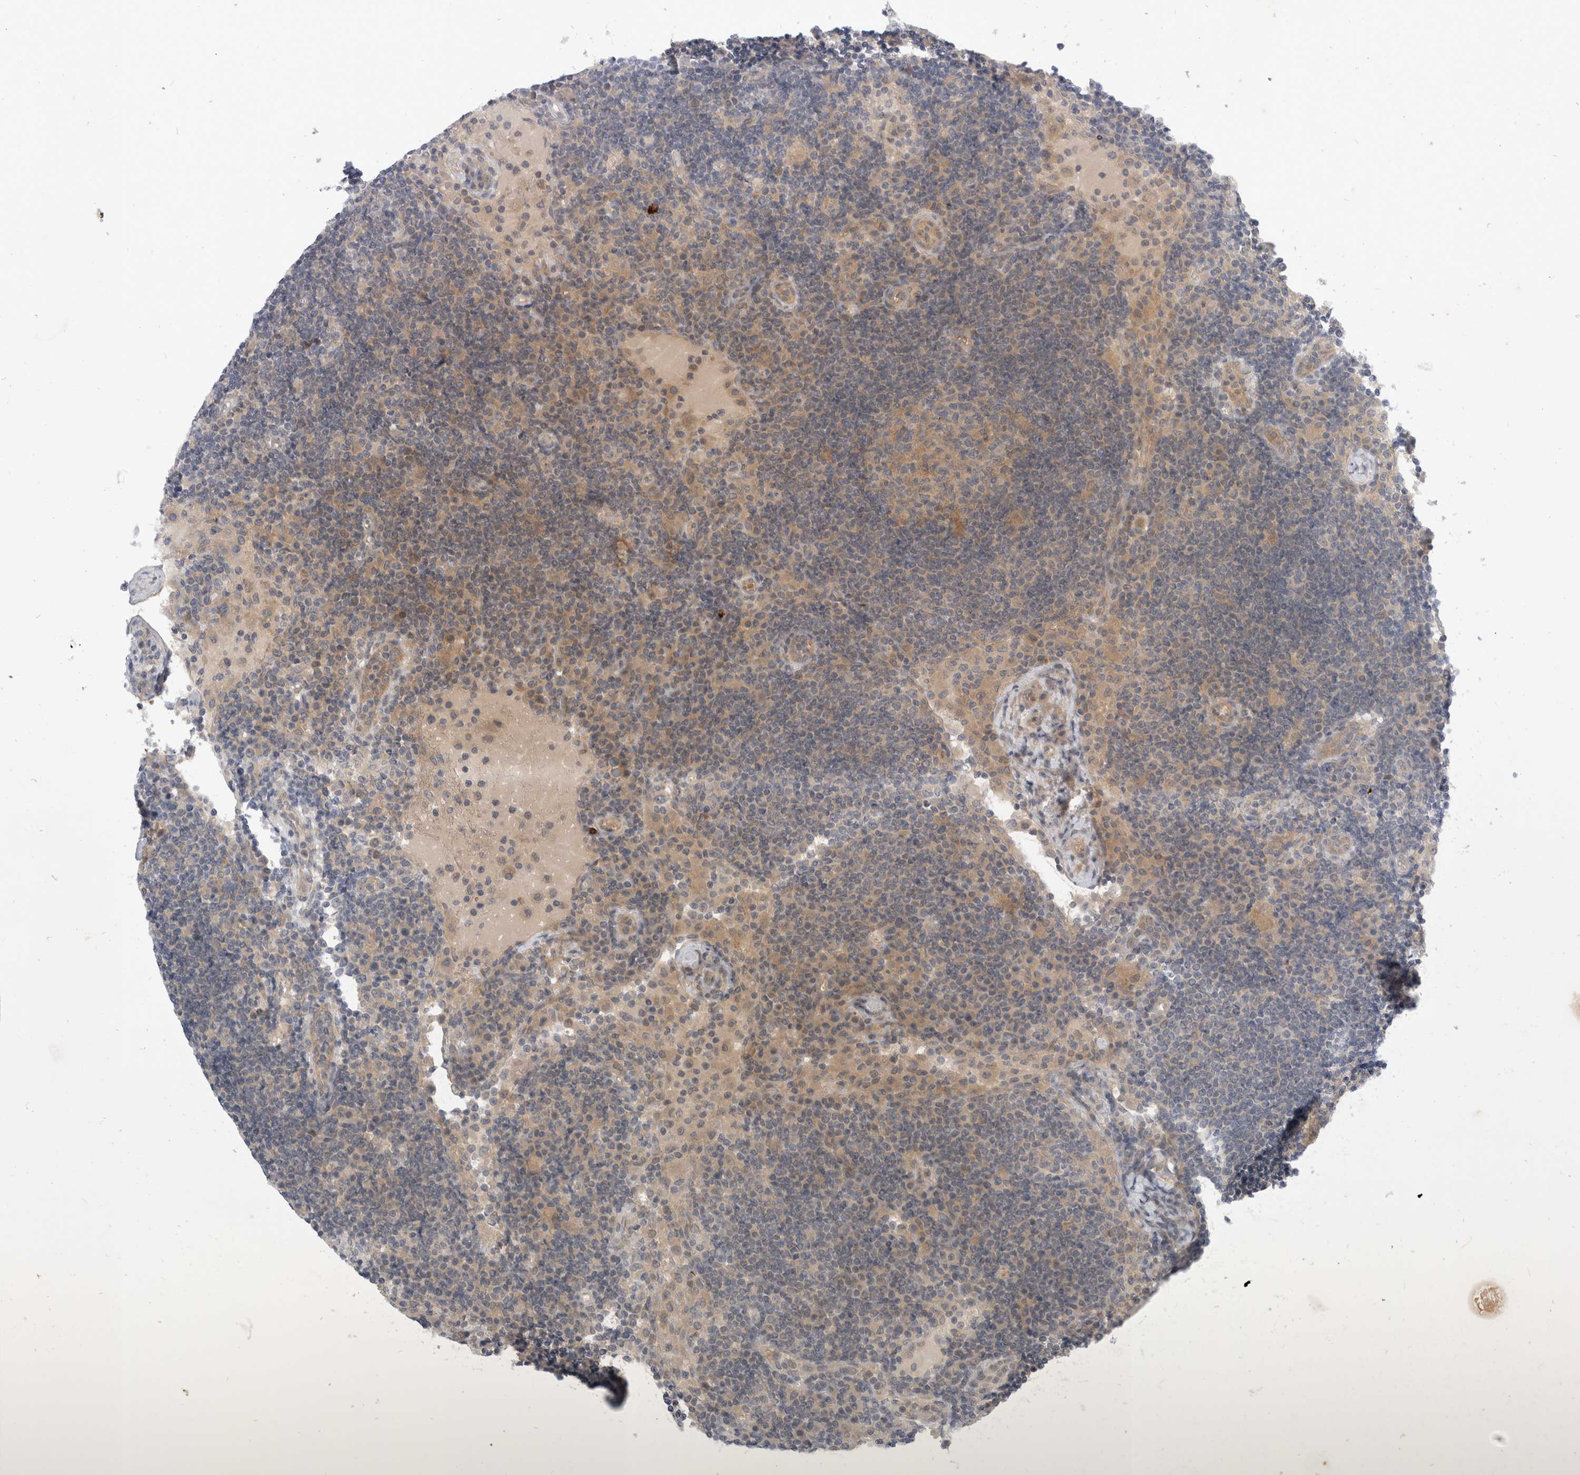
{"staining": {"intensity": "weak", "quantity": ">75%", "location": "cytoplasmic/membranous"}, "tissue": "lymph node", "cell_type": "Germinal center cells", "image_type": "normal", "snomed": [{"axis": "morphology", "description": "Normal tissue, NOS"}, {"axis": "topography", "description": "Lymph node"}], "caption": "Immunohistochemistry (IHC) image of unremarkable lymph node: human lymph node stained using immunohistochemistry displays low levels of weak protein expression localized specifically in the cytoplasmic/membranous of germinal center cells, appearing as a cytoplasmic/membranous brown color.", "gene": "TOM1L2", "patient": {"sex": "female", "age": 53}}